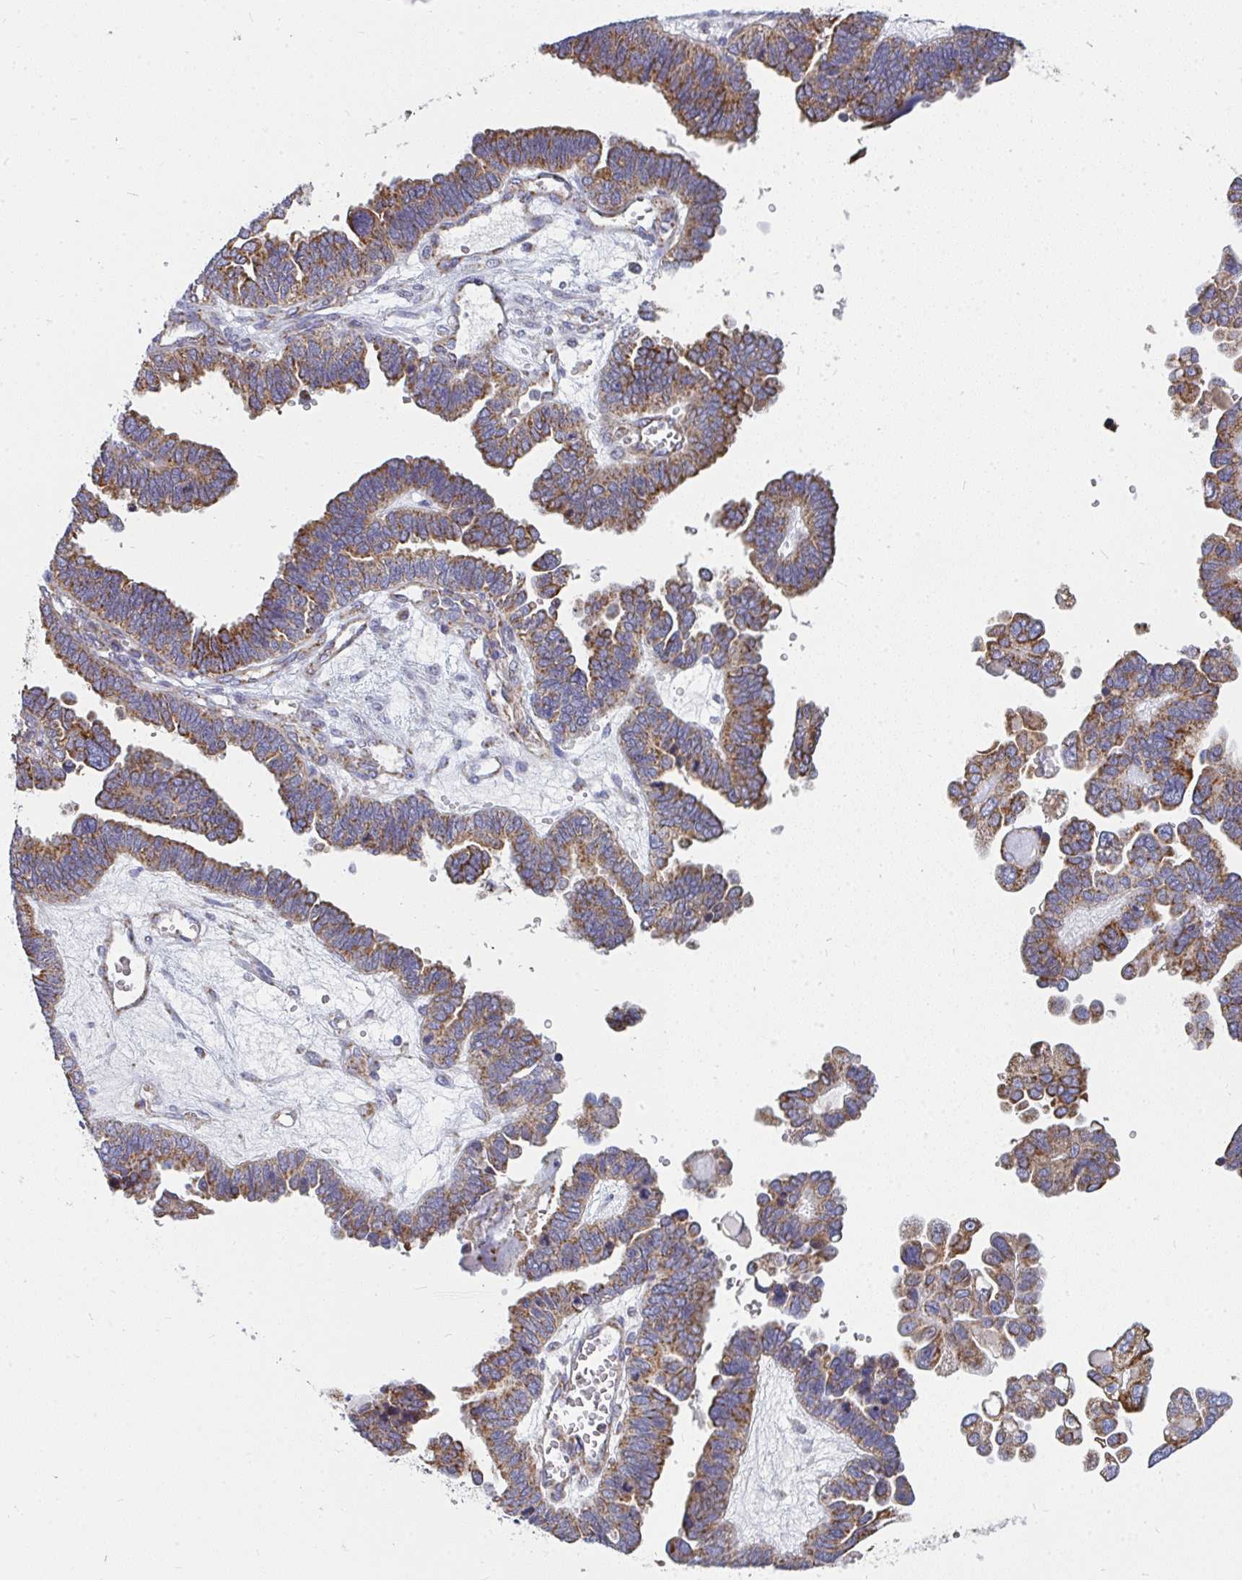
{"staining": {"intensity": "moderate", "quantity": ">75%", "location": "cytoplasmic/membranous"}, "tissue": "ovarian cancer", "cell_type": "Tumor cells", "image_type": "cancer", "snomed": [{"axis": "morphology", "description": "Cystadenocarcinoma, serous, NOS"}, {"axis": "topography", "description": "Ovary"}], "caption": "Protein expression analysis of ovarian cancer (serous cystadenocarcinoma) displays moderate cytoplasmic/membranous positivity in approximately >75% of tumor cells. (DAB (3,3'-diaminobenzidine) IHC, brown staining for protein, blue staining for nuclei).", "gene": "FAHD1", "patient": {"sex": "female", "age": 51}}